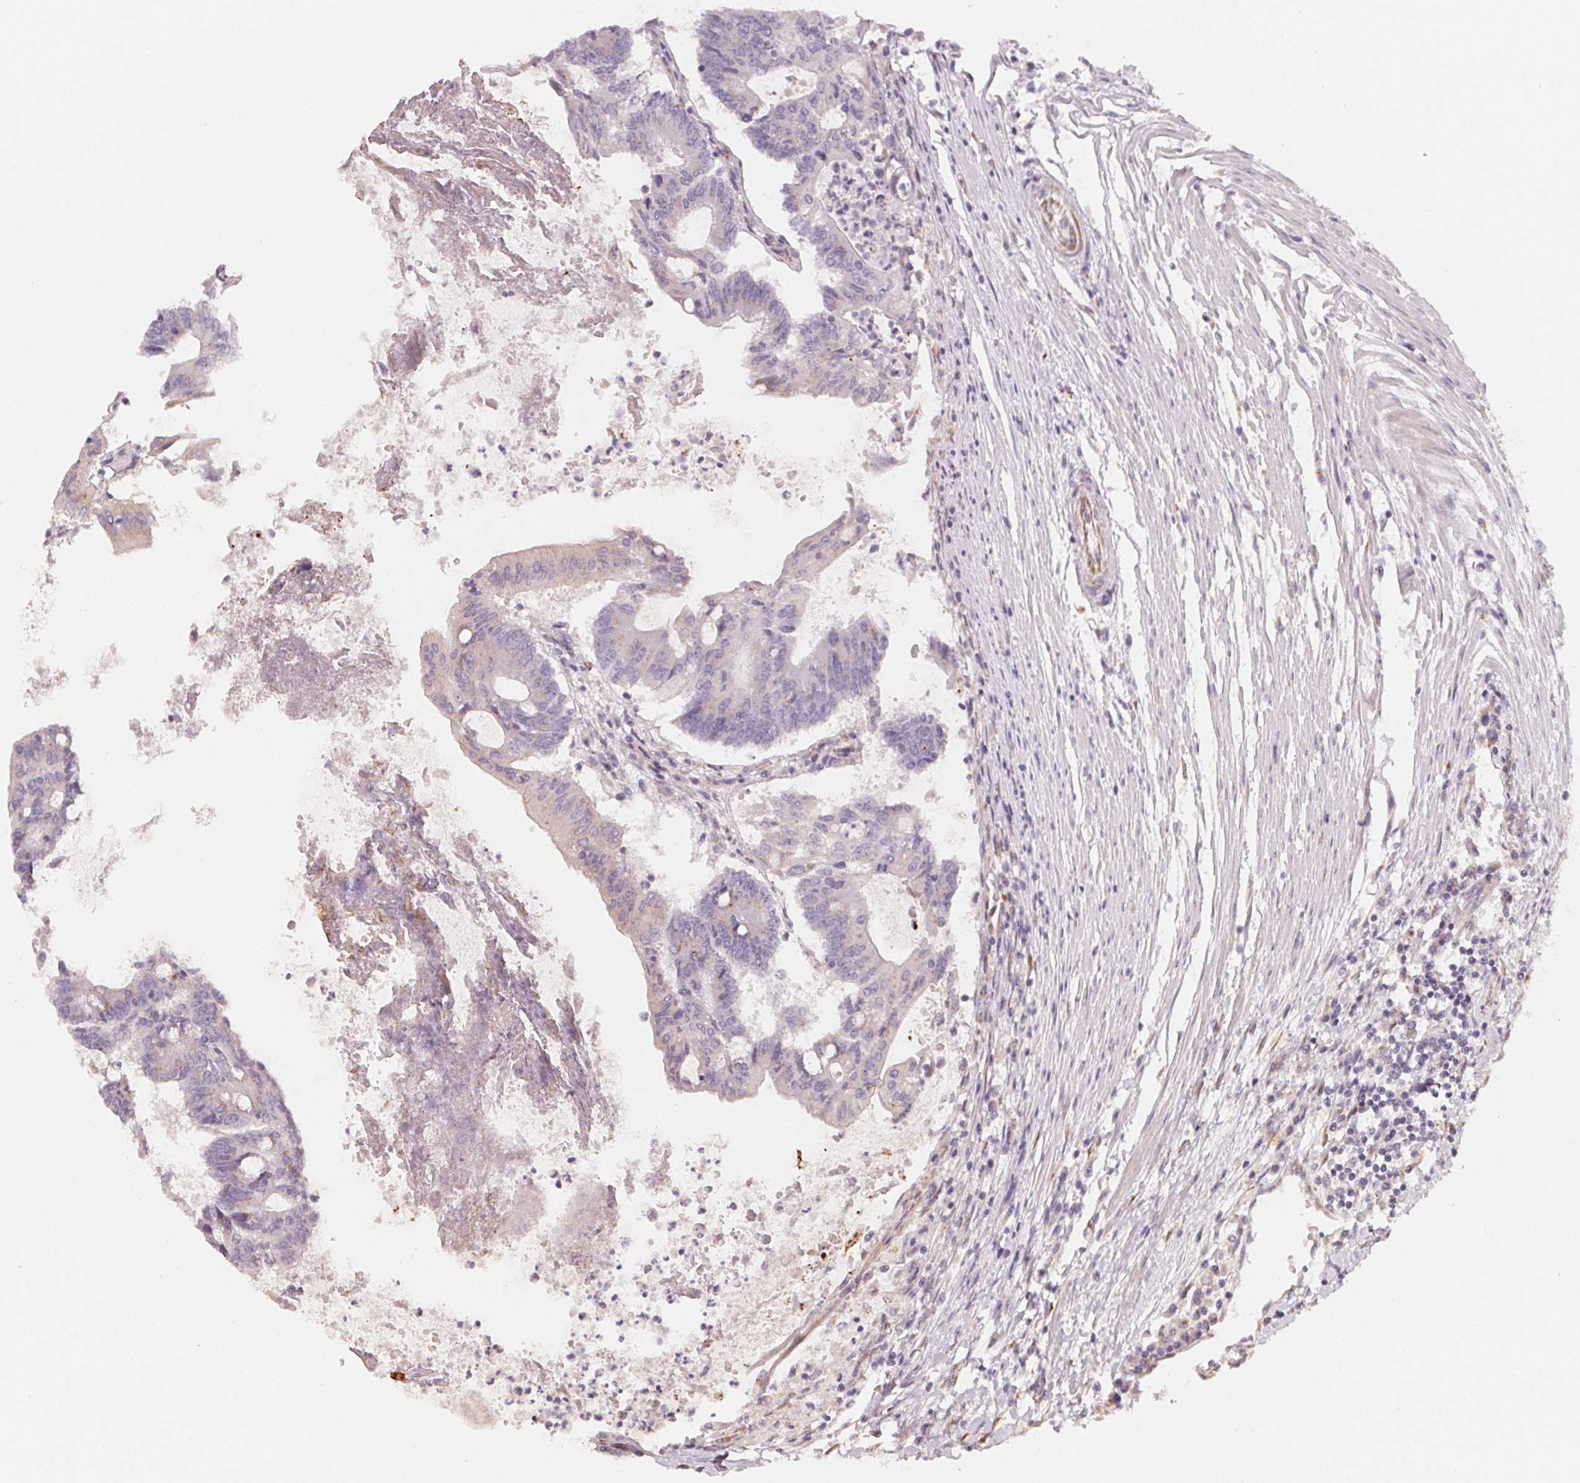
{"staining": {"intensity": "weak", "quantity": "25%-75%", "location": "cytoplasmic/membranous"}, "tissue": "colorectal cancer", "cell_type": "Tumor cells", "image_type": "cancer", "snomed": [{"axis": "morphology", "description": "Adenocarcinoma, NOS"}, {"axis": "topography", "description": "Colon"}], "caption": "A low amount of weak cytoplasmic/membranous expression is appreciated in approximately 25%-75% of tumor cells in colorectal cancer tissue.", "gene": "TSPAN12", "patient": {"sex": "female", "age": 70}}